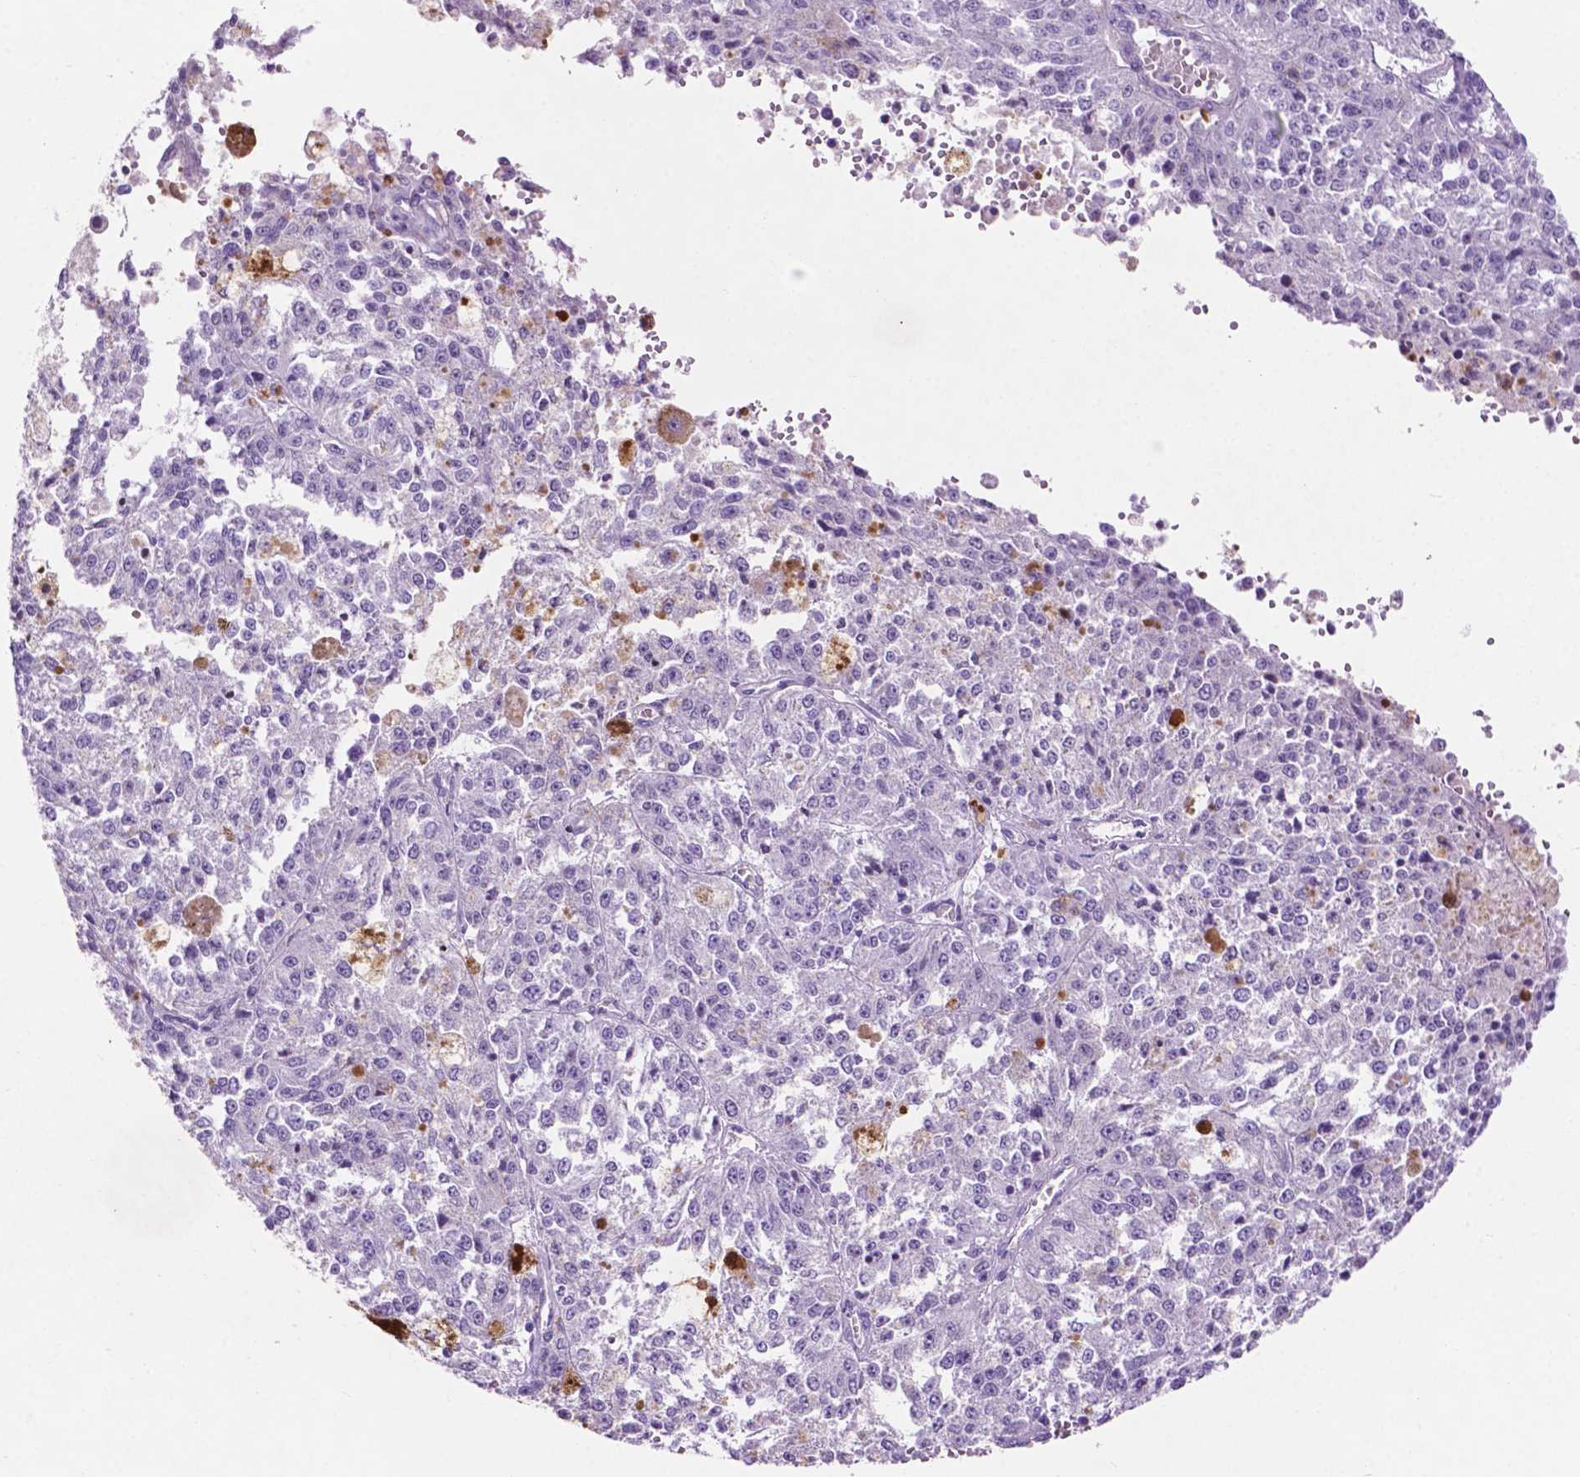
{"staining": {"intensity": "negative", "quantity": "none", "location": "none"}, "tissue": "melanoma", "cell_type": "Tumor cells", "image_type": "cancer", "snomed": [{"axis": "morphology", "description": "Malignant melanoma, Metastatic site"}, {"axis": "topography", "description": "Lymph node"}], "caption": "Micrograph shows no significant protein positivity in tumor cells of melanoma.", "gene": "ASPG", "patient": {"sex": "female", "age": 64}}